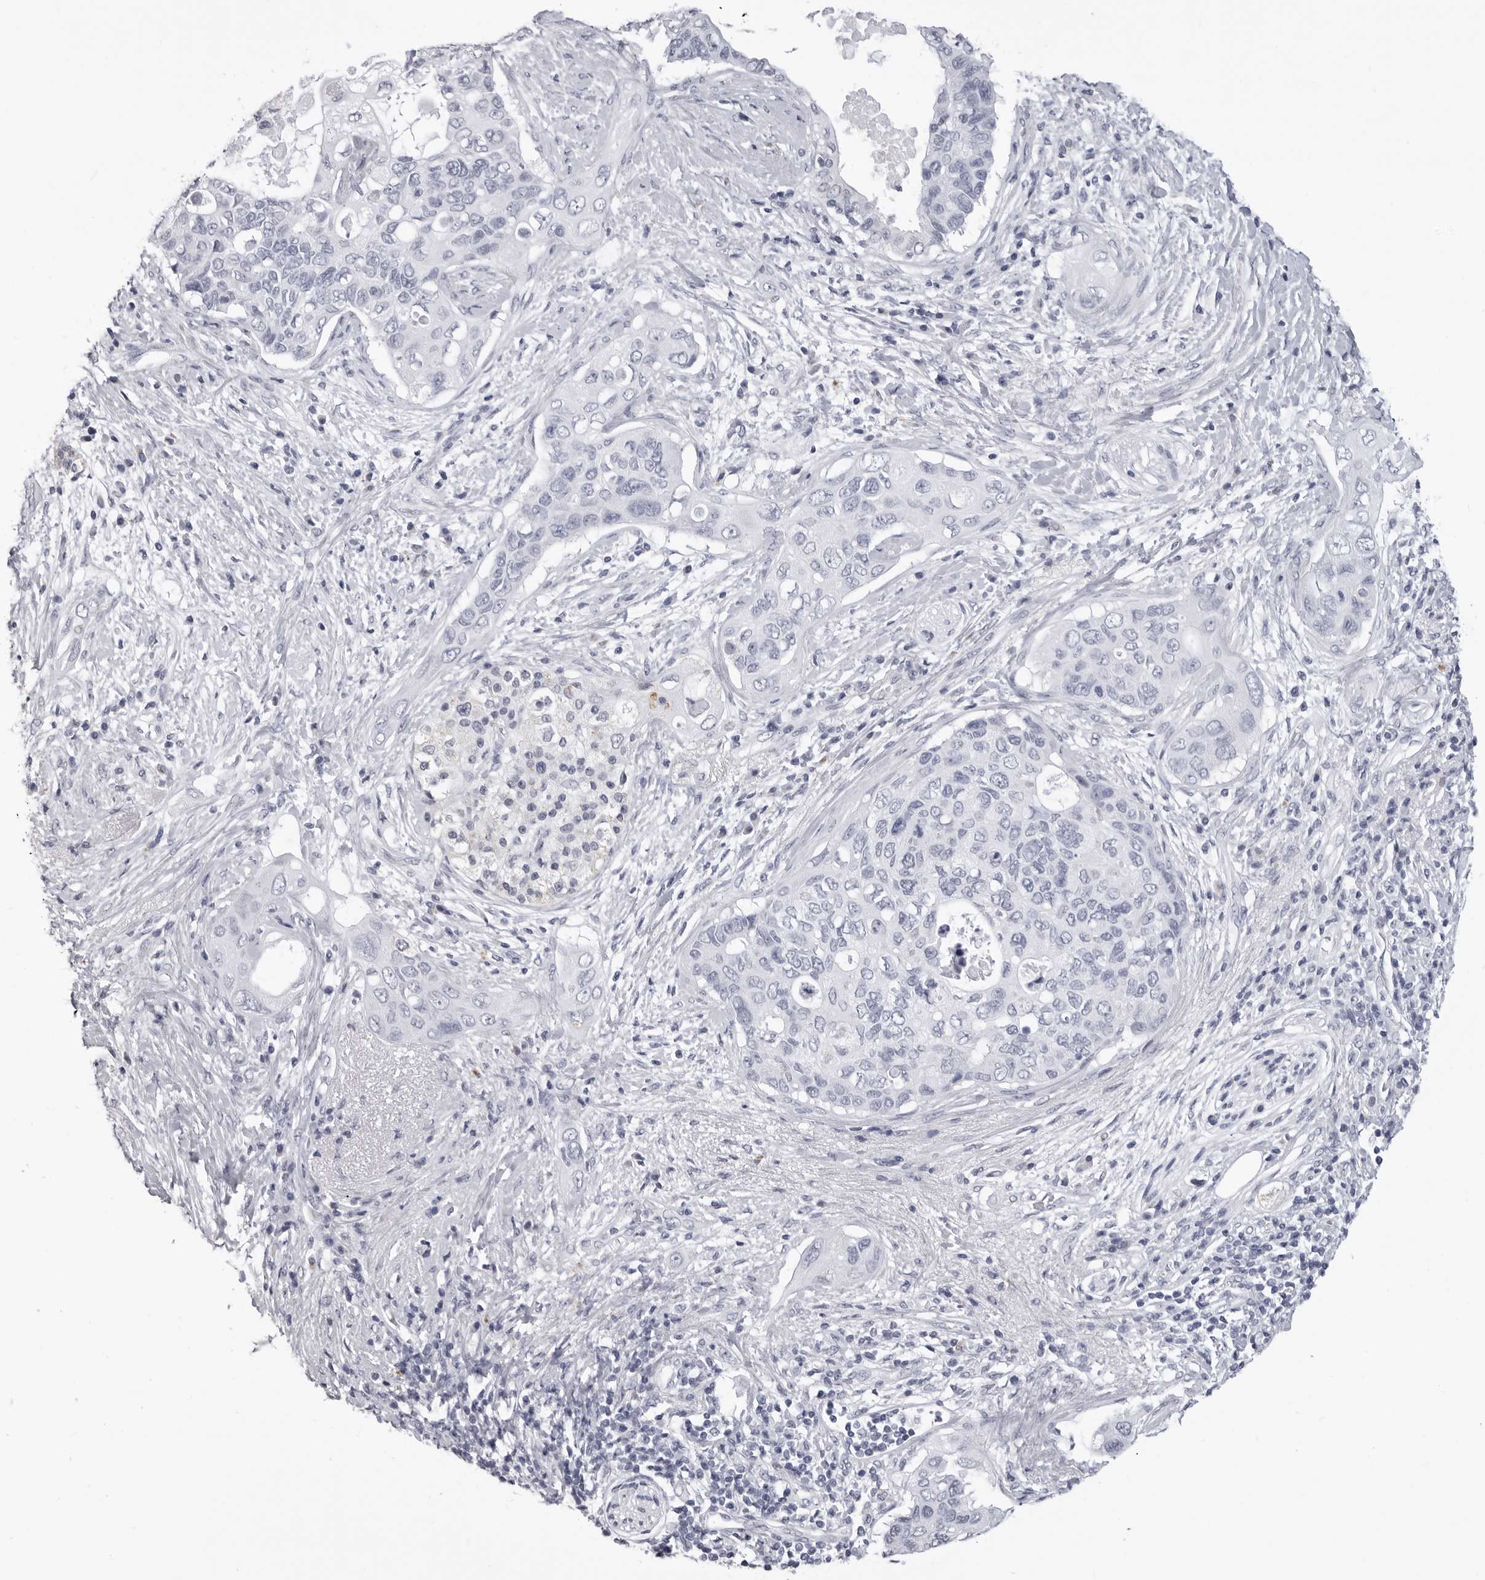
{"staining": {"intensity": "negative", "quantity": "none", "location": "none"}, "tissue": "pancreatic cancer", "cell_type": "Tumor cells", "image_type": "cancer", "snomed": [{"axis": "morphology", "description": "Adenocarcinoma, NOS"}, {"axis": "topography", "description": "Pancreas"}], "caption": "The photomicrograph shows no significant positivity in tumor cells of adenocarcinoma (pancreatic). (Brightfield microscopy of DAB (3,3'-diaminobenzidine) immunohistochemistry (IHC) at high magnification).", "gene": "LGALS4", "patient": {"sex": "female", "age": 56}}